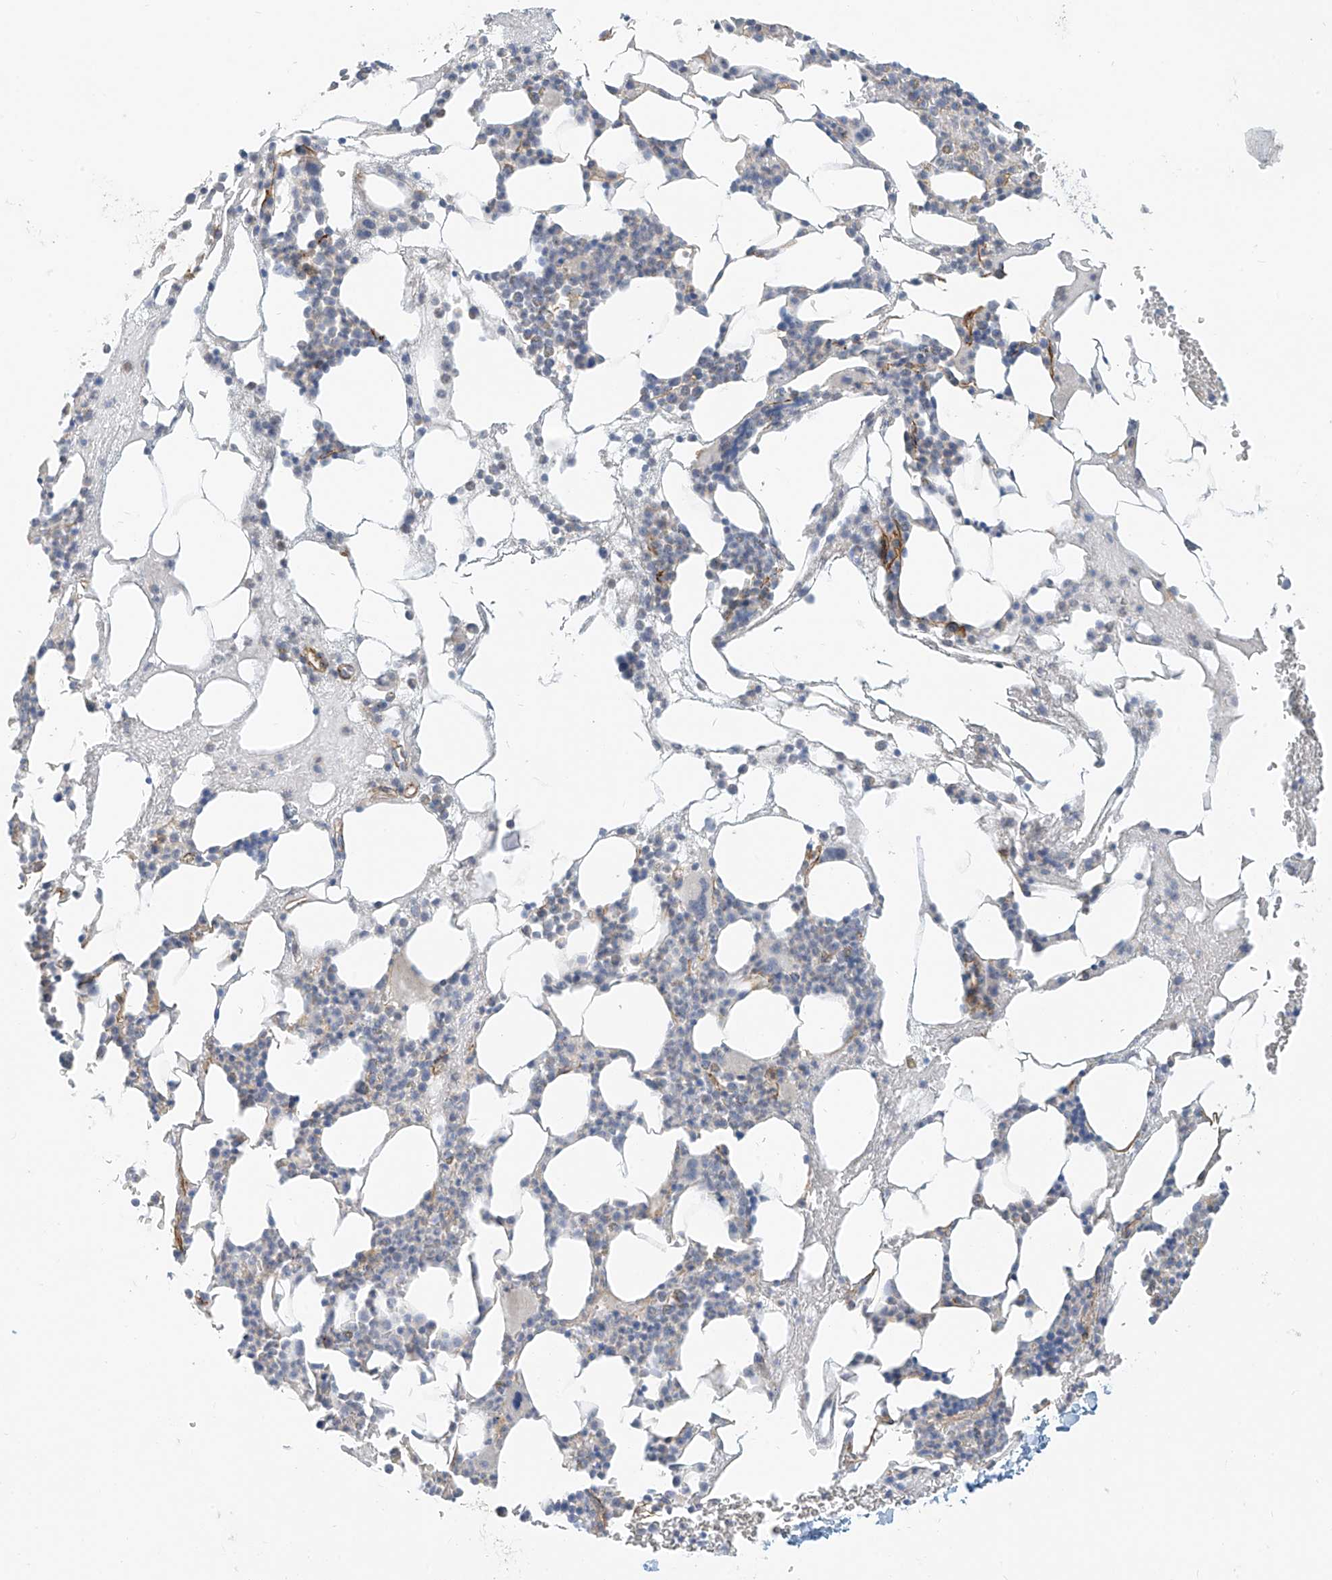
{"staining": {"intensity": "weak", "quantity": "<25%", "location": "cytoplasmic/membranous"}, "tissue": "bone marrow", "cell_type": "Hematopoietic cells", "image_type": "normal", "snomed": [{"axis": "morphology", "description": "Normal tissue, NOS"}, {"axis": "morphology", "description": "Inflammation, NOS"}, {"axis": "topography", "description": "Bone marrow"}], "caption": "Immunohistochemistry of benign bone marrow reveals no expression in hematopoietic cells. Nuclei are stained in blue.", "gene": "C2orf42", "patient": {"sex": "female", "age": 78}}